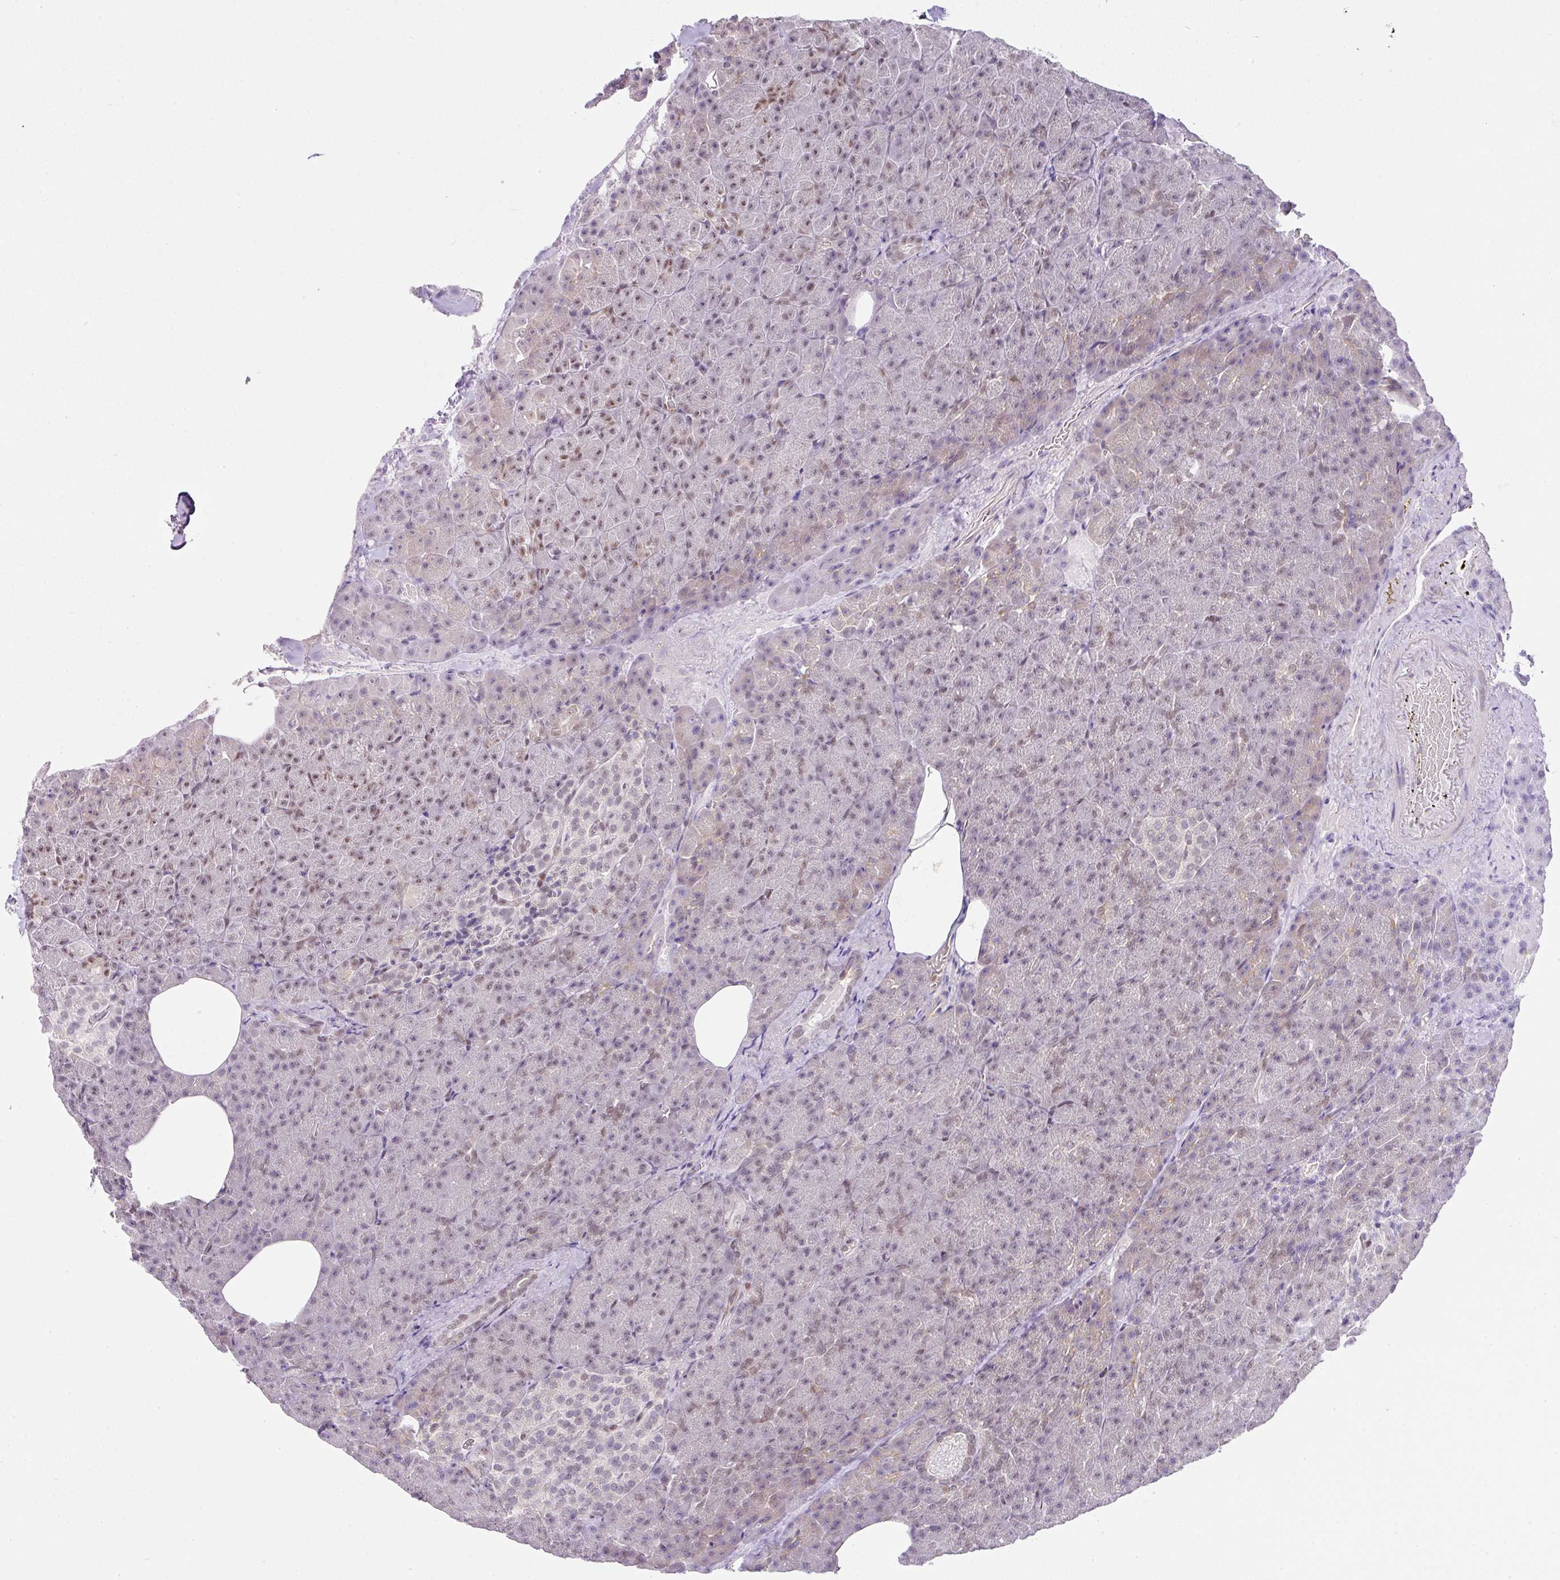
{"staining": {"intensity": "weak", "quantity": "<25%", "location": "nuclear"}, "tissue": "pancreas", "cell_type": "Exocrine glandular cells", "image_type": "normal", "snomed": [{"axis": "morphology", "description": "Normal tissue, NOS"}, {"axis": "topography", "description": "Pancreas"}], "caption": "Exocrine glandular cells are negative for protein expression in unremarkable human pancreas. (DAB immunohistochemistry with hematoxylin counter stain).", "gene": "FAM32A", "patient": {"sex": "female", "age": 74}}